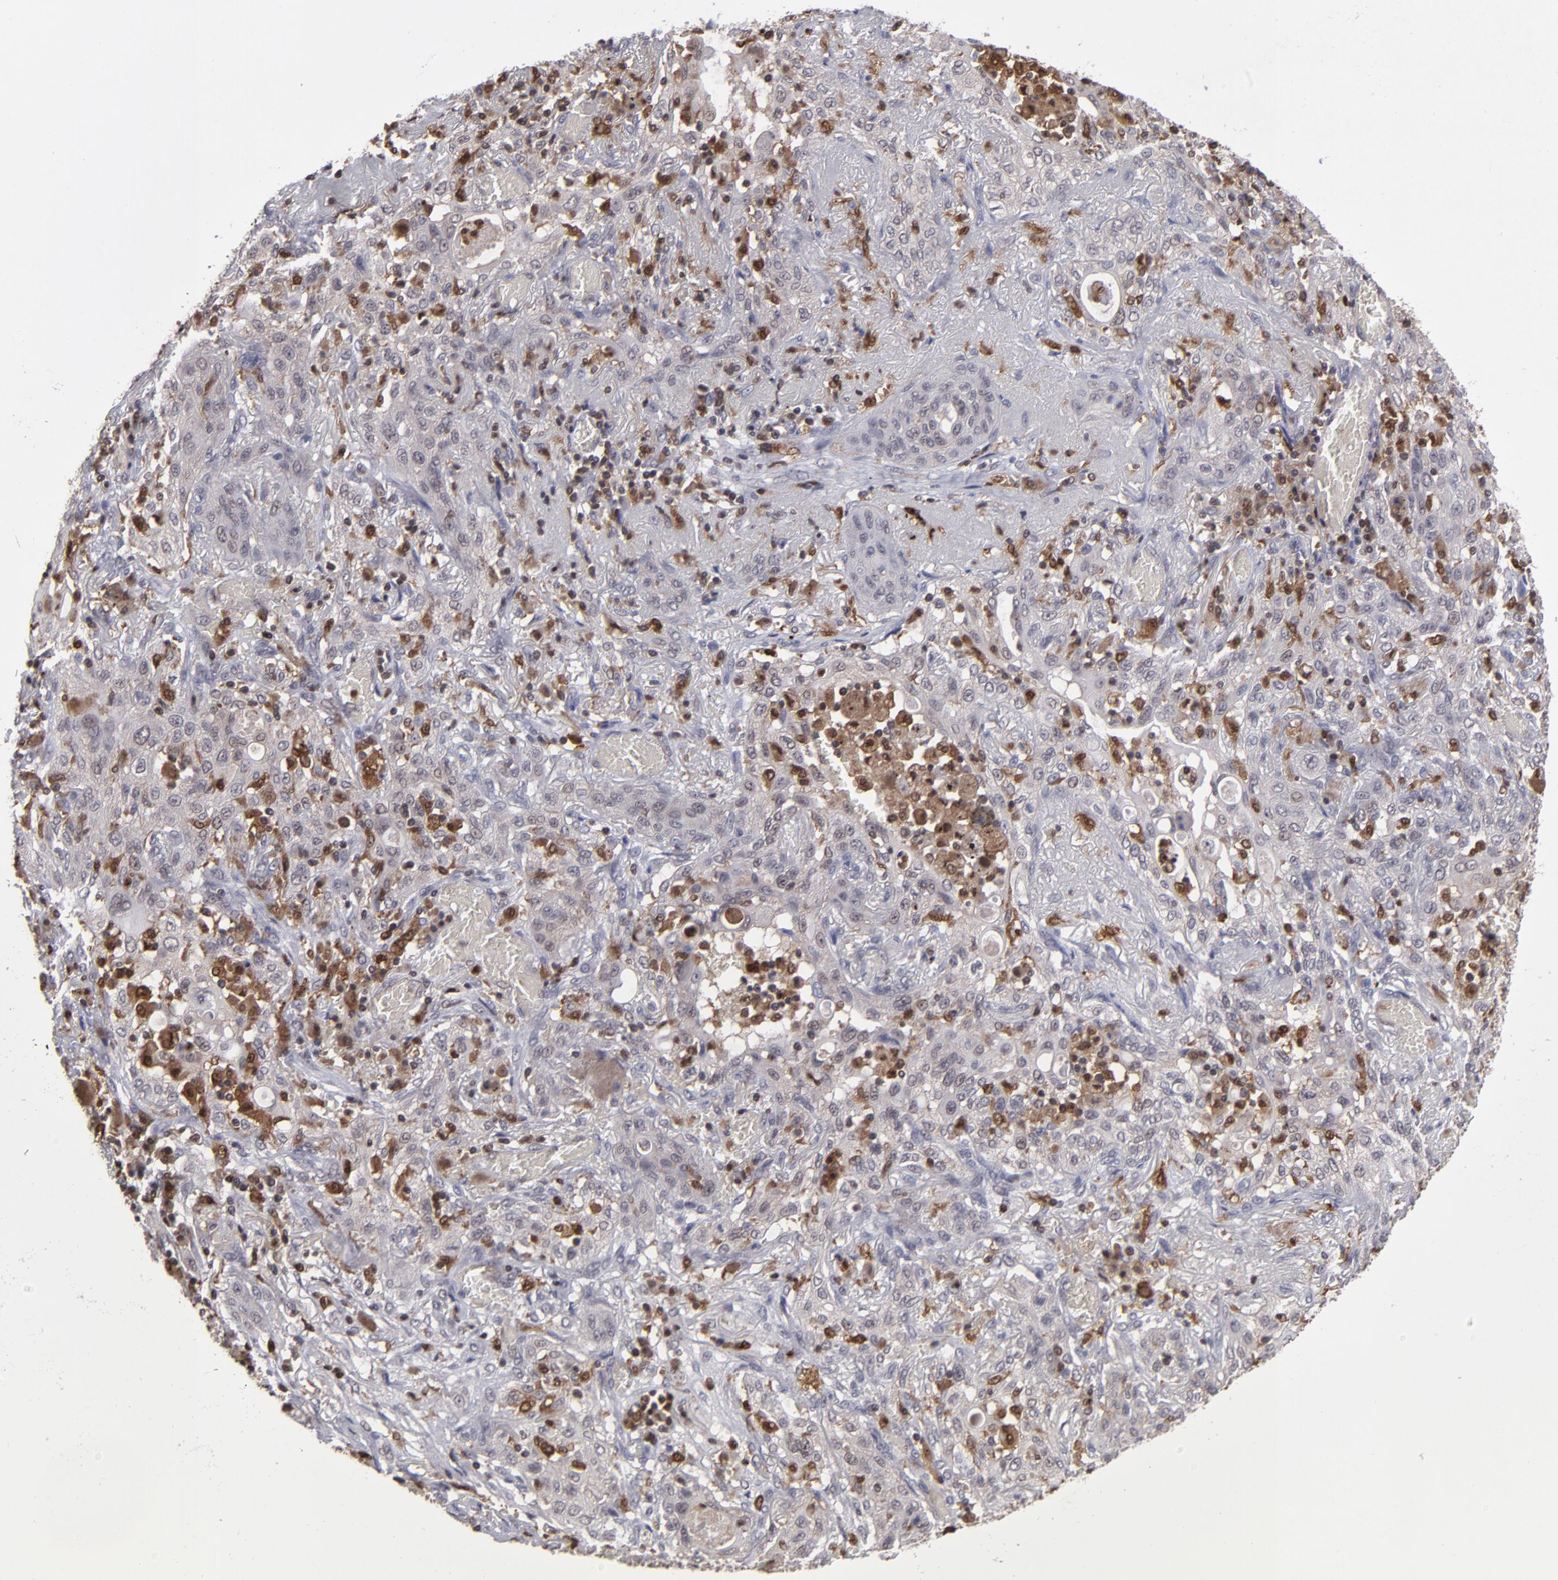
{"staining": {"intensity": "weak", "quantity": "25%-75%", "location": "cytoplasmic/membranous,nuclear"}, "tissue": "lung cancer", "cell_type": "Tumor cells", "image_type": "cancer", "snomed": [{"axis": "morphology", "description": "Squamous cell carcinoma, NOS"}, {"axis": "topography", "description": "Lung"}], "caption": "Immunohistochemical staining of human squamous cell carcinoma (lung) demonstrates low levels of weak cytoplasmic/membranous and nuclear expression in about 25%-75% of tumor cells.", "gene": "GRB2", "patient": {"sex": "female", "age": 47}}